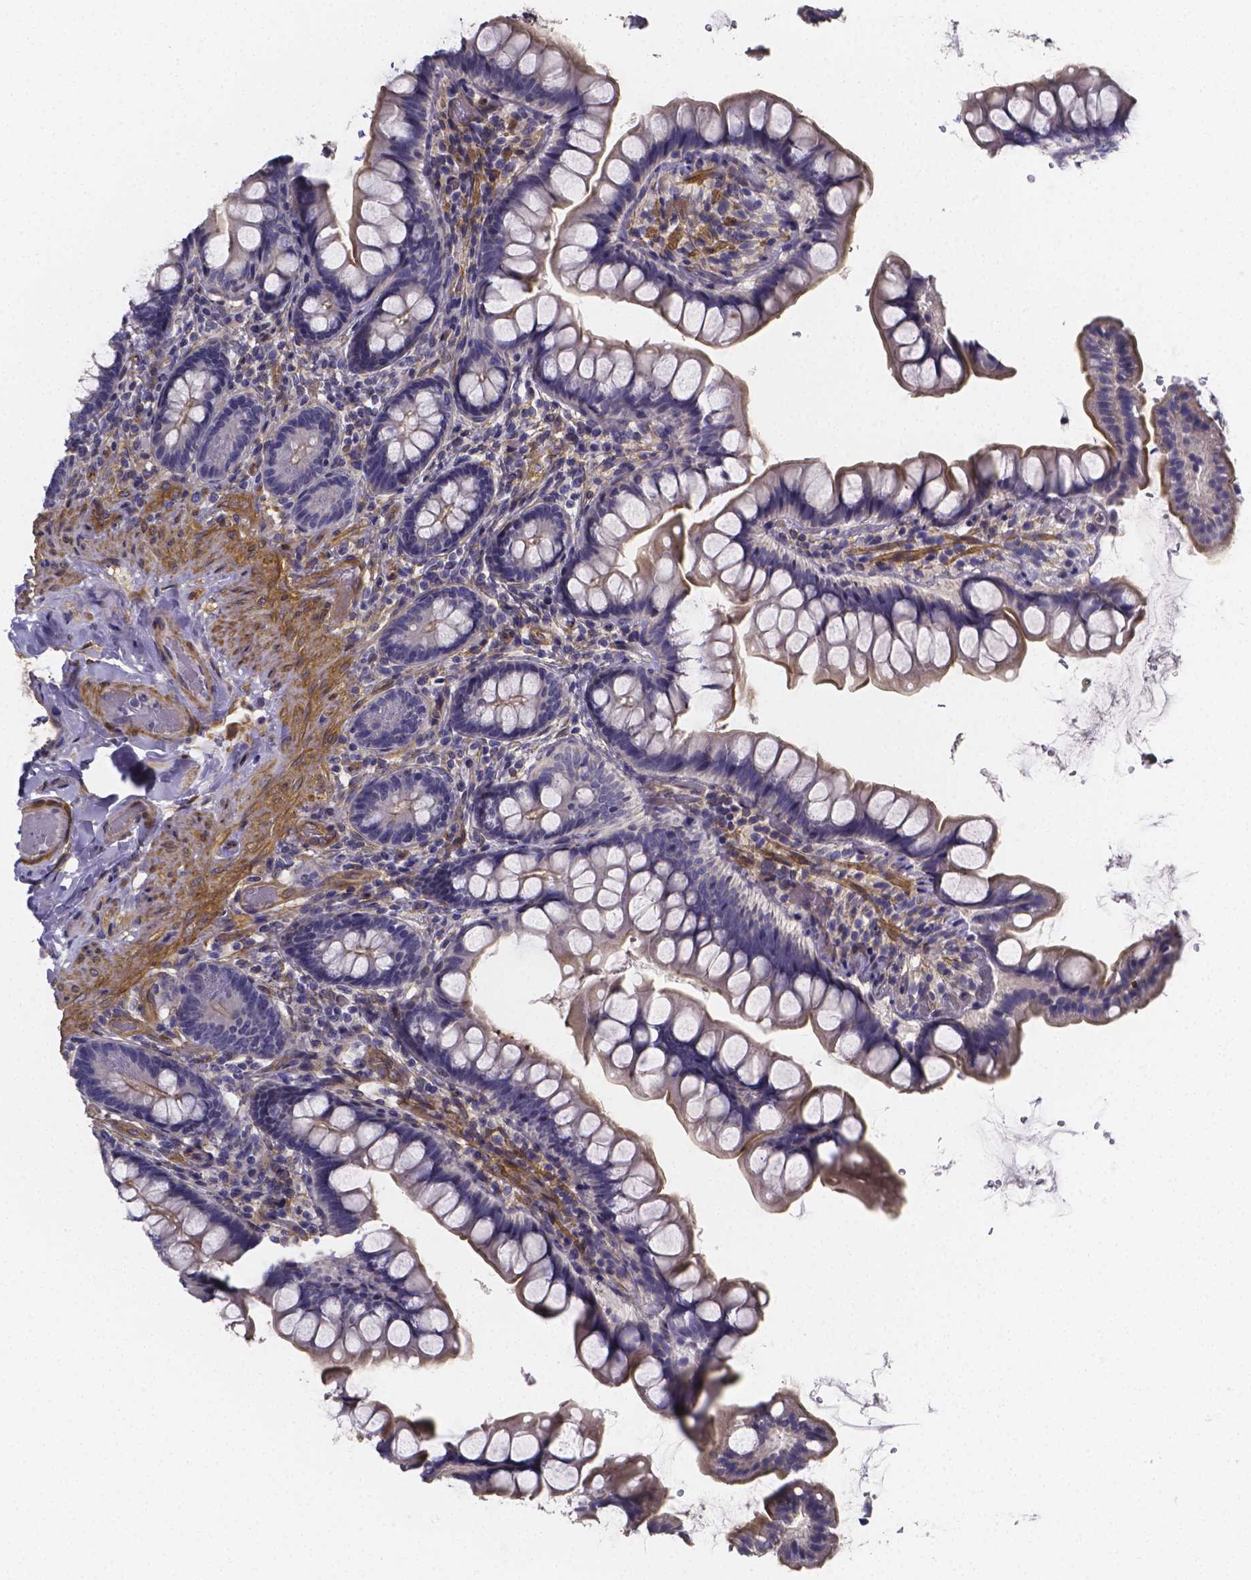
{"staining": {"intensity": "negative", "quantity": "none", "location": "none"}, "tissue": "small intestine", "cell_type": "Glandular cells", "image_type": "normal", "snomed": [{"axis": "morphology", "description": "Normal tissue, NOS"}, {"axis": "topography", "description": "Small intestine"}], "caption": "This photomicrograph is of normal small intestine stained with immunohistochemistry to label a protein in brown with the nuclei are counter-stained blue. There is no staining in glandular cells. (DAB IHC visualized using brightfield microscopy, high magnification).", "gene": "RERG", "patient": {"sex": "male", "age": 70}}